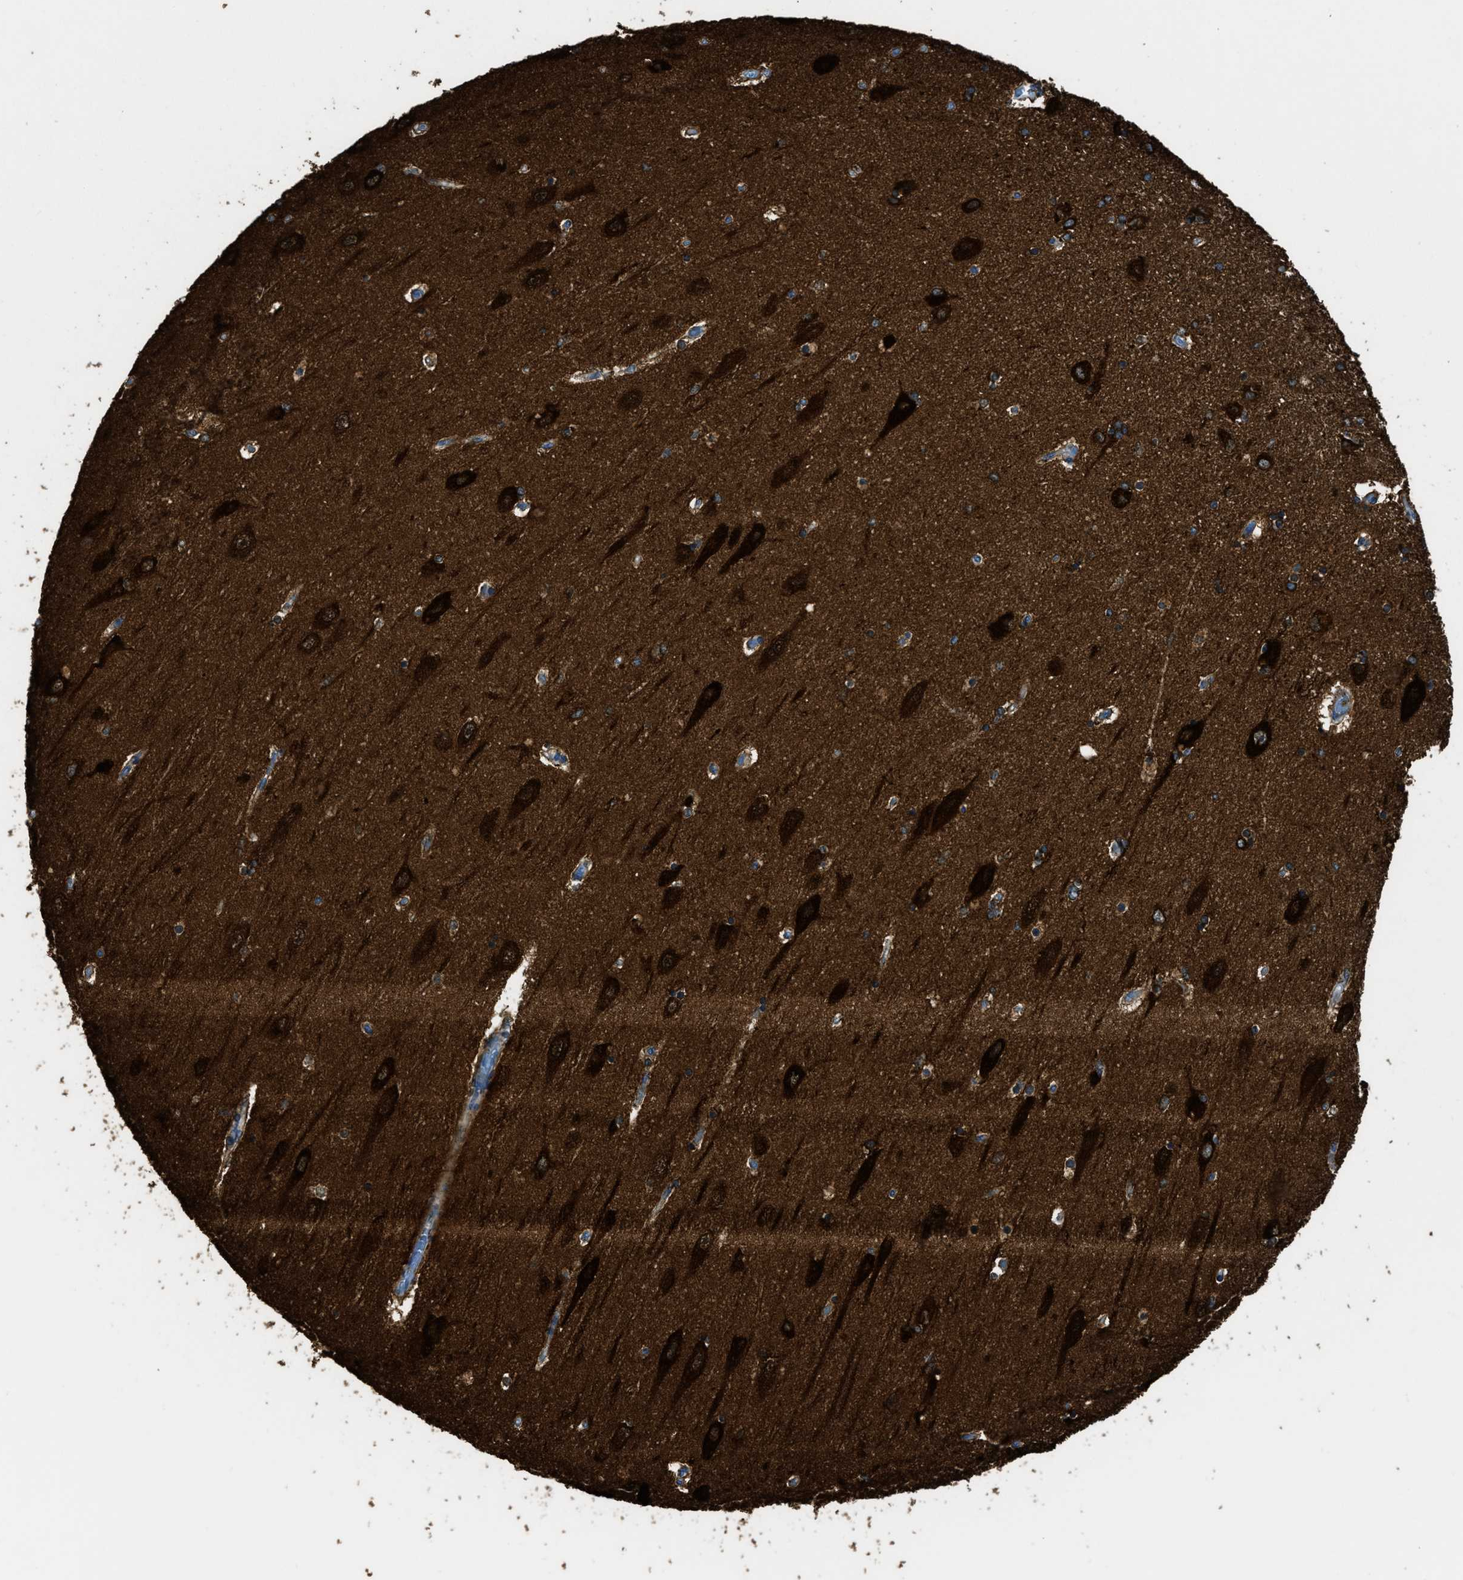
{"staining": {"intensity": "strong", "quantity": ">75%", "location": "cytoplasmic/membranous"}, "tissue": "hippocampus", "cell_type": "Glial cells", "image_type": "normal", "snomed": [{"axis": "morphology", "description": "Normal tissue, NOS"}, {"axis": "topography", "description": "Hippocampus"}], "caption": "The histopathology image displays immunohistochemical staining of normal hippocampus. There is strong cytoplasmic/membranous staining is appreciated in about >75% of glial cells.", "gene": "ZSWIM5", "patient": {"sex": "female", "age": 54}}